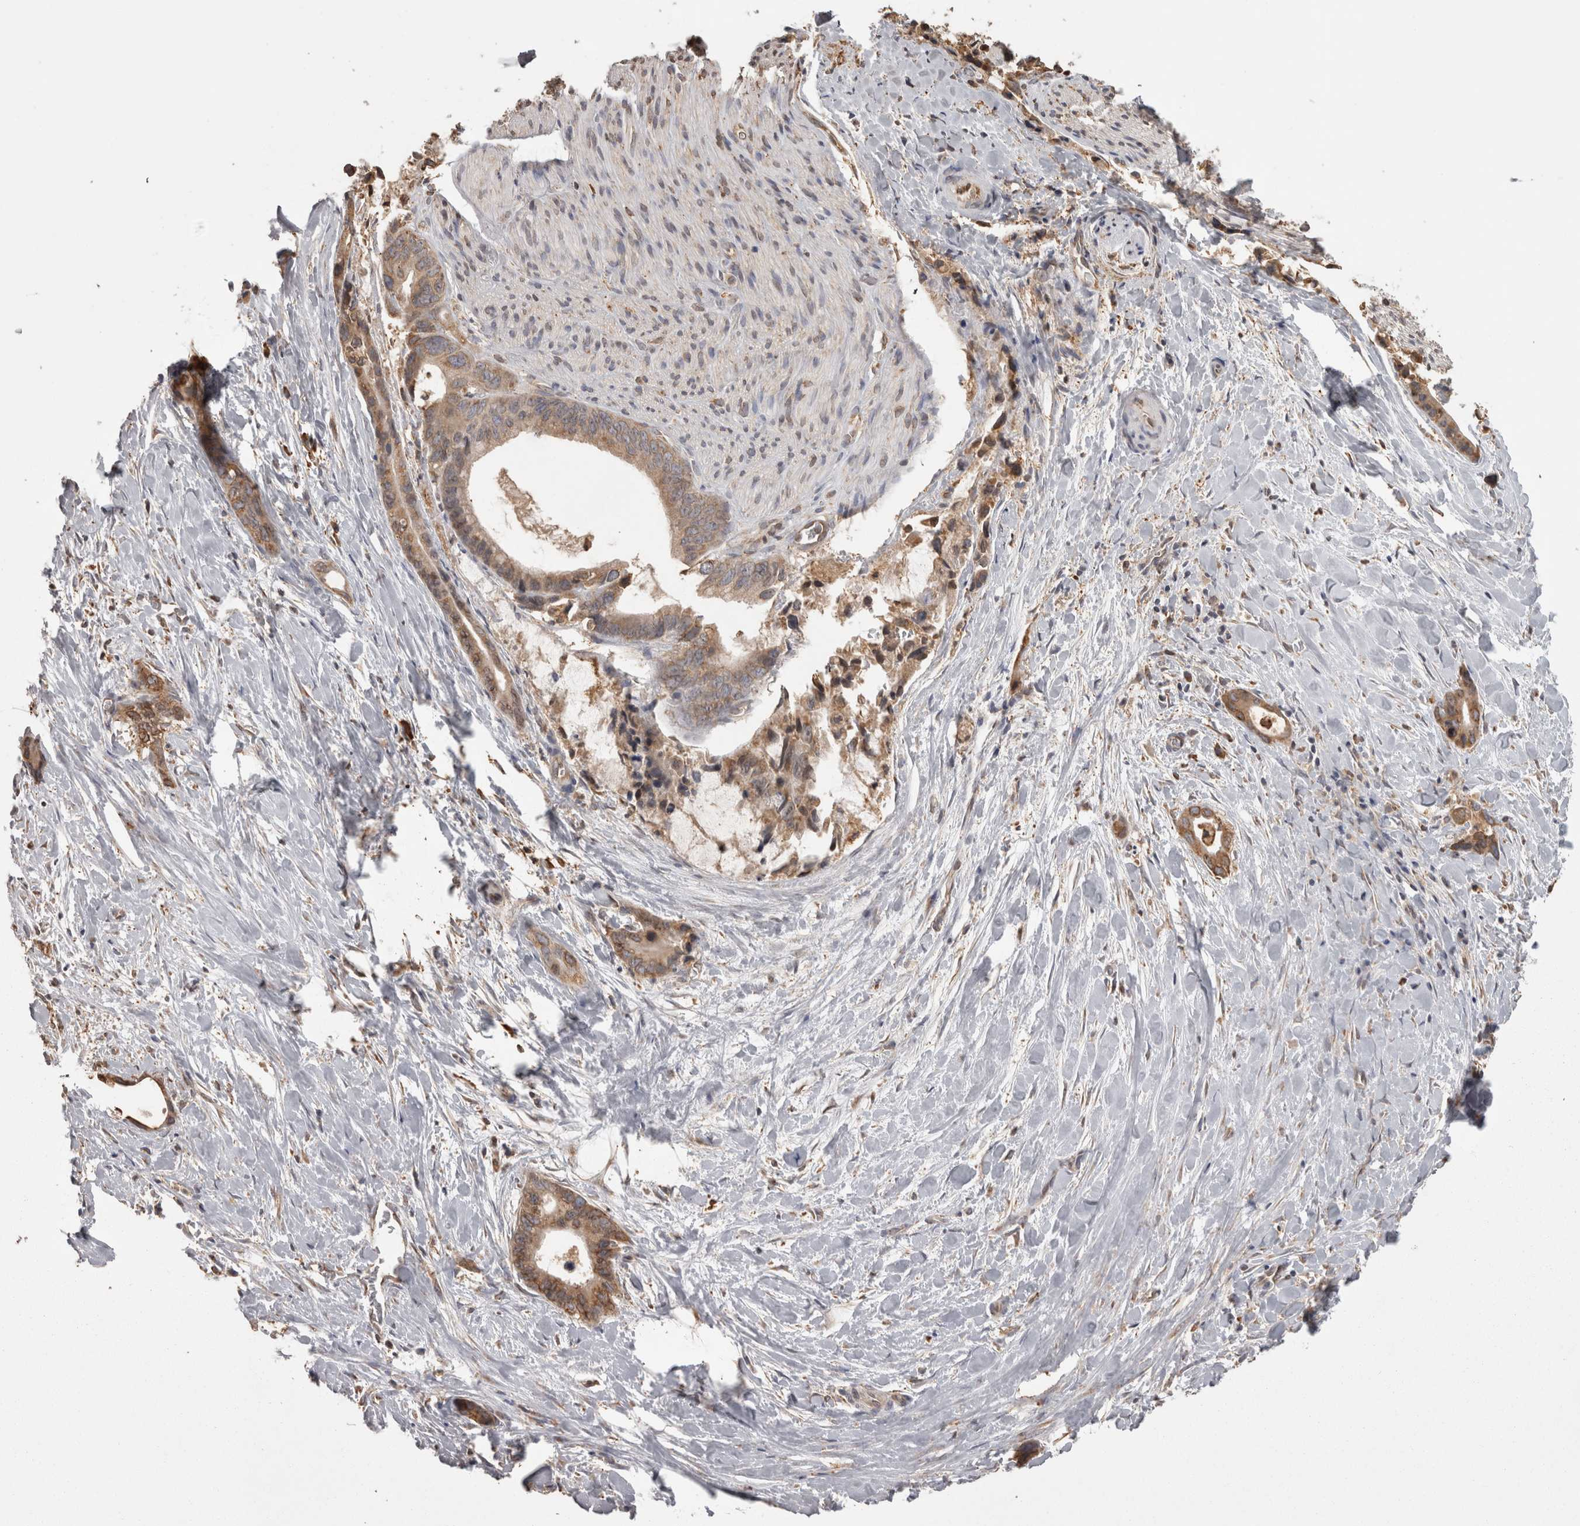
{"staining": {"intensity": "moderate", "quantity": ">75%", "location": "cytoplasmic/membranous"}, "tissue": "liver cancer", "cell_type": "Tumor cells", "image_type": "cancer", "snomed": [{"axis": "morphology", "description": "Cholangiocarcinoma"}, {"axis": "topography", "description": "Liver"}], "caption": "Liver cholangiocarcinoma was stained to show a protein in brown. There is medium levels of moderate cytoplasmic/membranous positivity in about >75% of tumor cells. (Stains: DAB (3,3'-diaminobenzidine) in brown, nuclei in blue, Microscopy: brightfield microscopy at high magnification).", "gene": "PON2", "patient": {"sex": "female", "age": 55}}